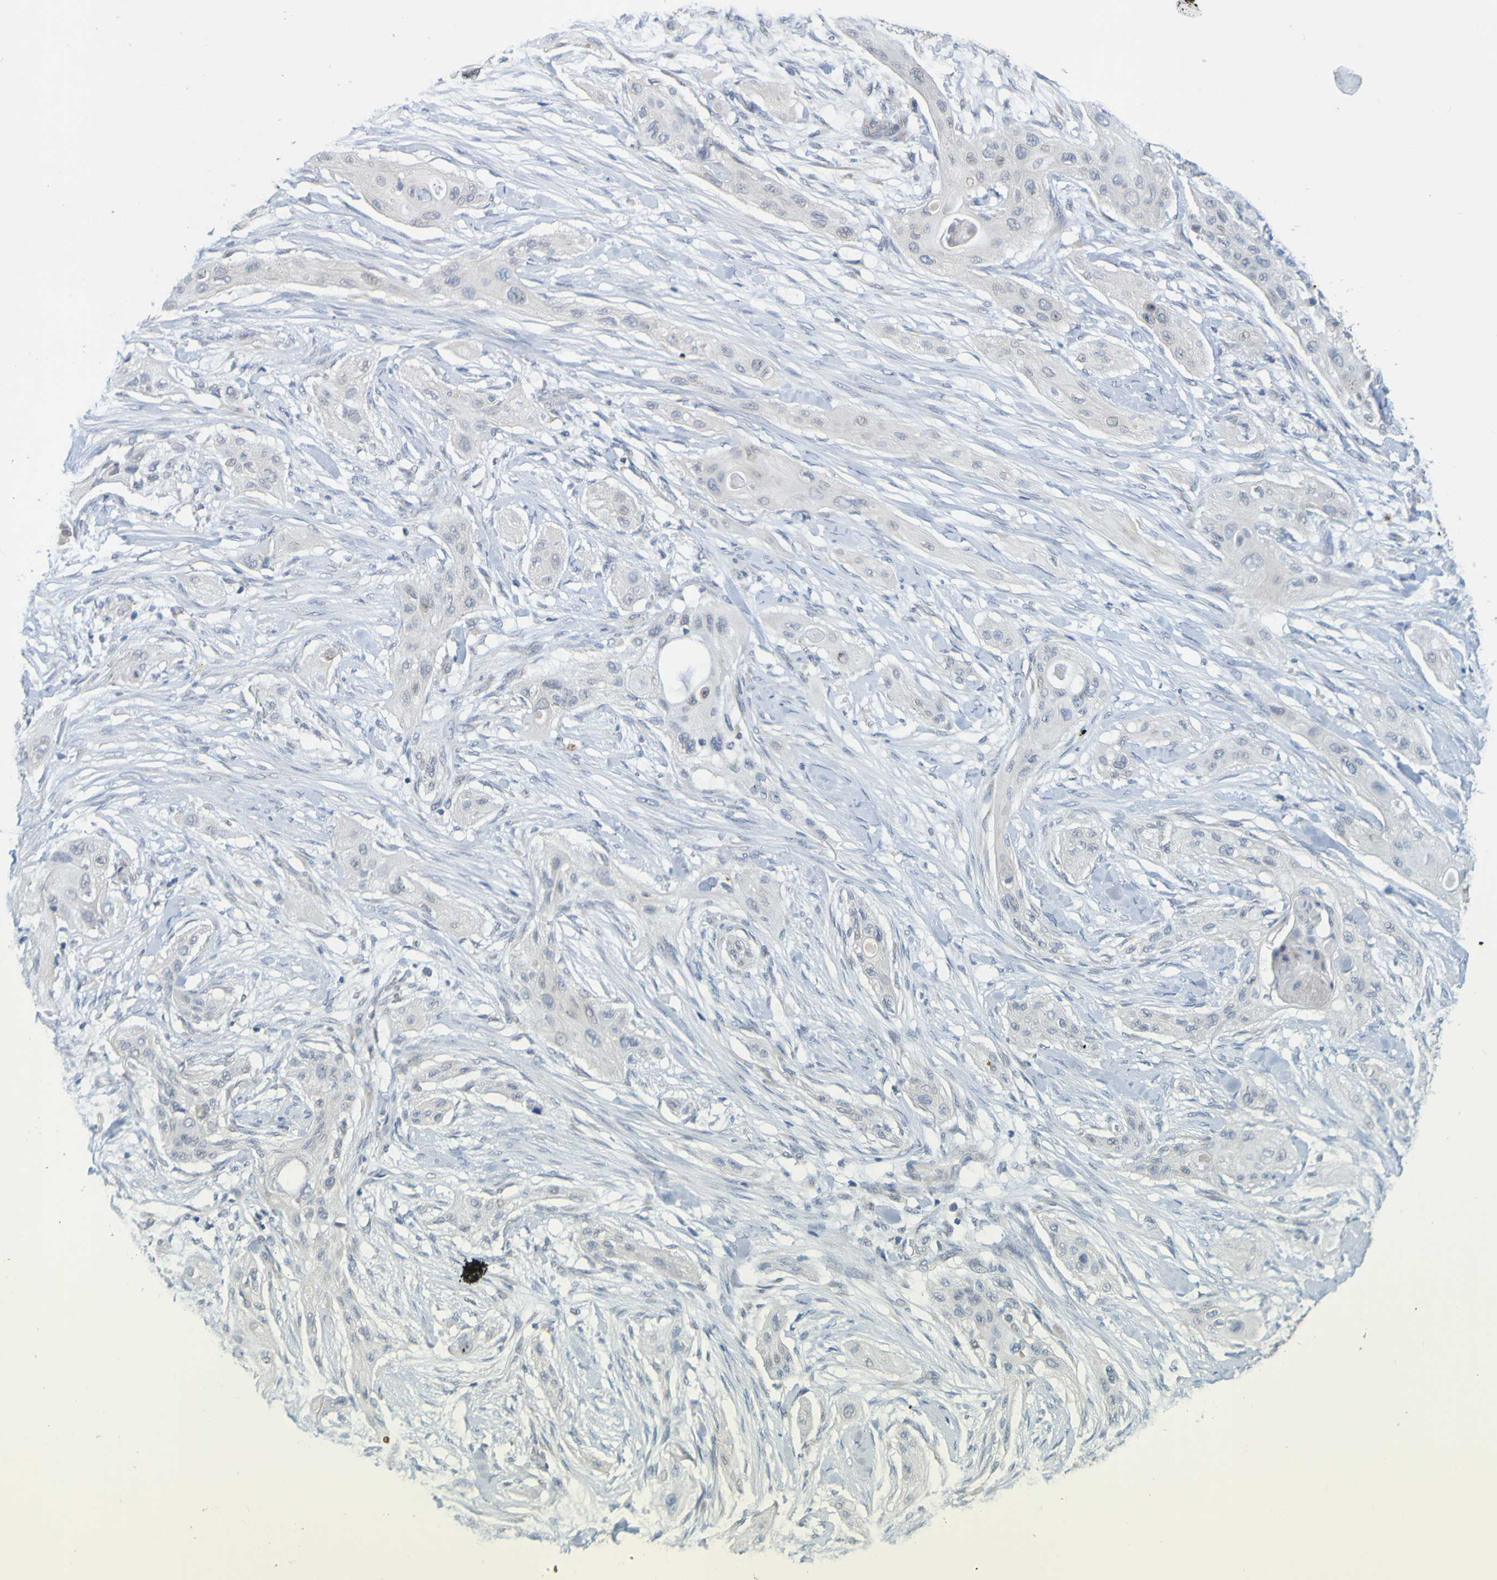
{"staining": {"intensity": "negative", "quantity": "none", "location": "none"}, "tissue": "lung cancer", "cell_type": "Tumor cells", "image_type": "cancer", "snomed": [{"axis": "morphology", "description": "Squamous cell carcinoma, NOS"}, {"axis": "topography", "description": "Lung"}], "caption": "A high-resolution image shows immunohistochemistry staining of squamous cell carcinoma (lung), which demonstrates no significant expression in tumor cells.", "gene": "LILRB5", "patient": {"sex": "female", "age": 47}}